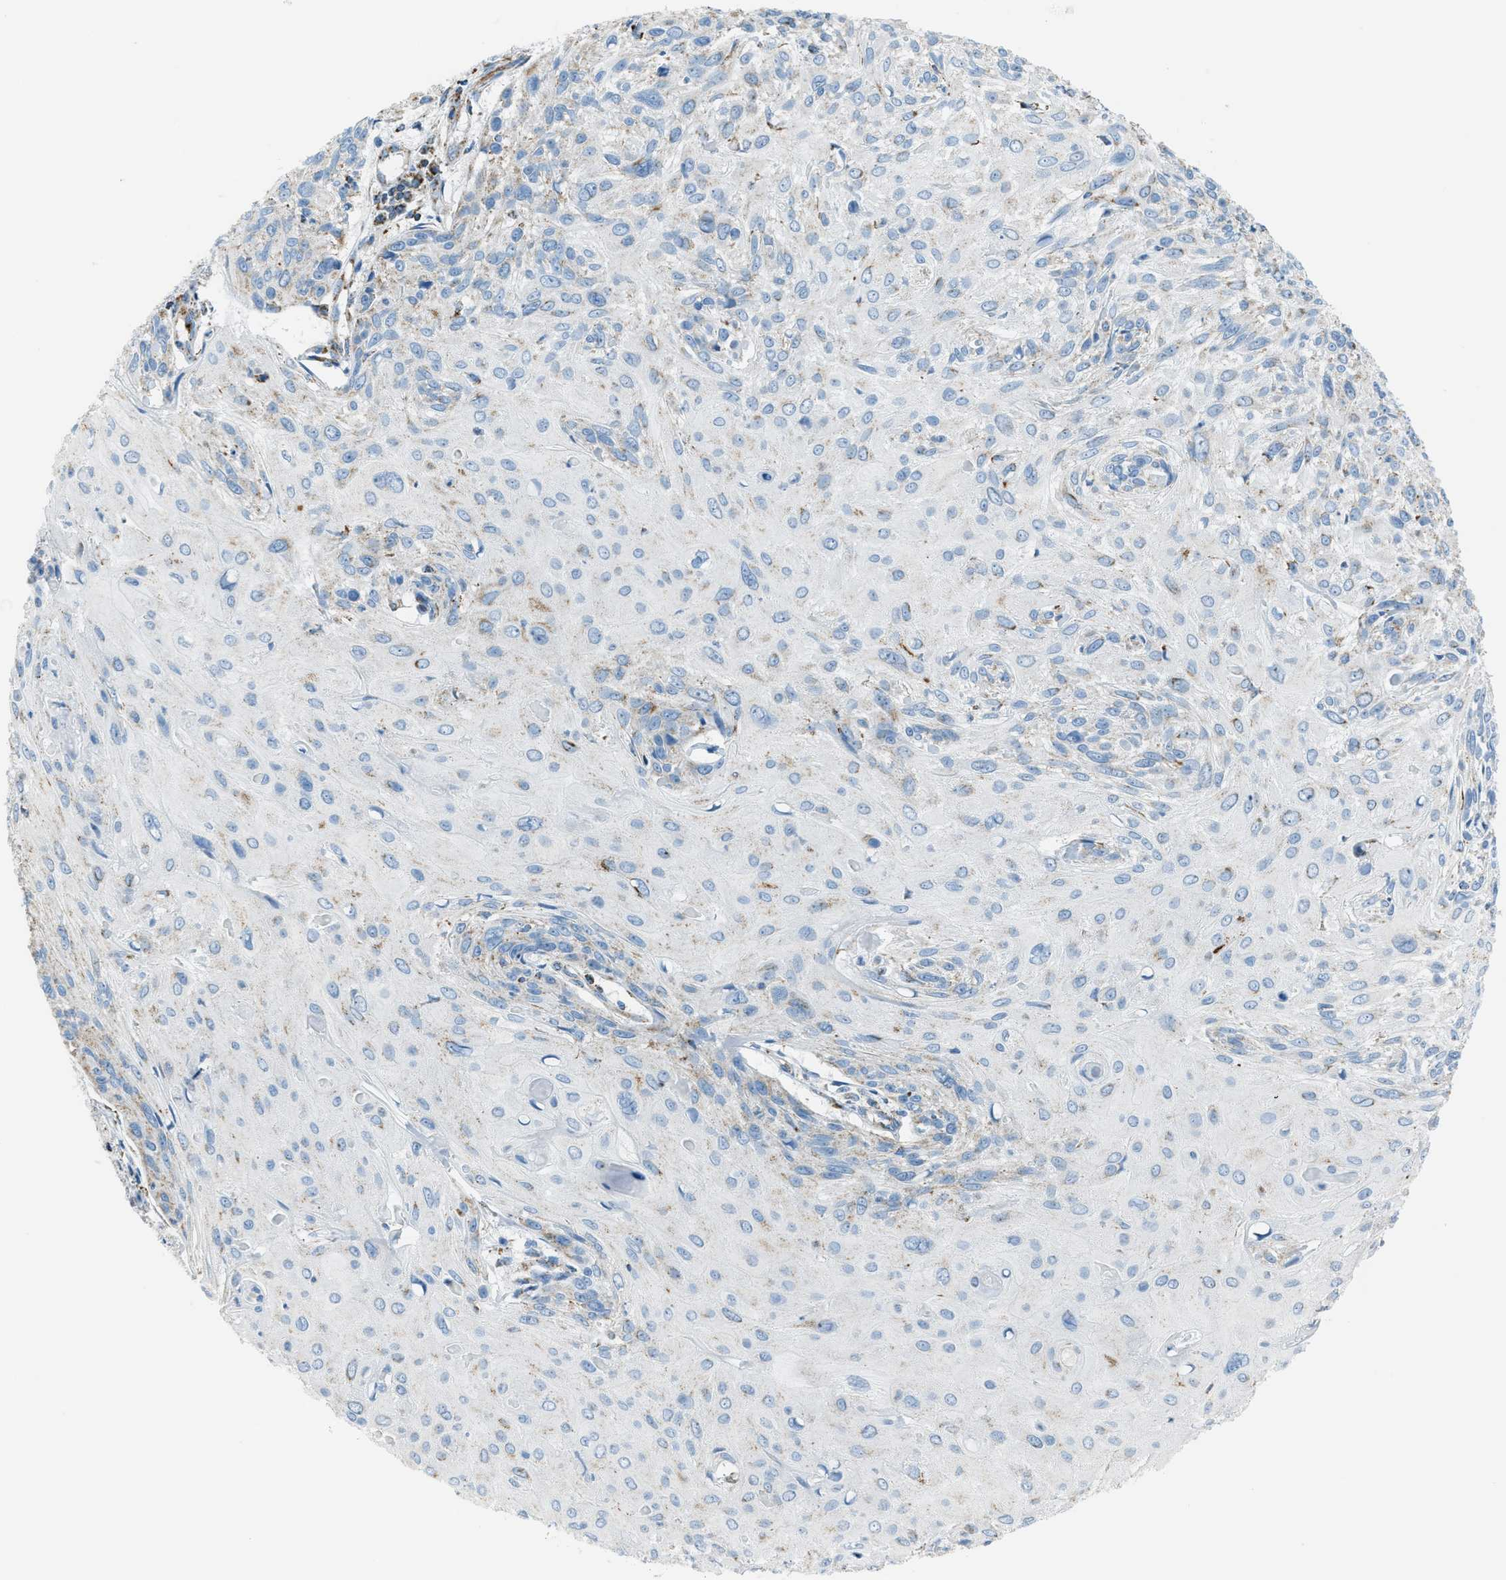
{"staining": {"intensity": "weak", "quantity": "<25%", "location": "cytoplasmic/membranous"}, "tissue": "cervical cancer", "cell_type": "Tumor cells", "image_type": "cancer", "snomed": [{"axis": "morphology", "description": "Squamous cell carcinoma, NOS"}, {"axis": "topography", "description": "Cervix"}], "caption": "Immunohistochemistry histopathology image of neoplastic tissue: human cervical squamous cell carcinoma stained with DAB (3,3'-diaminobenzidine) displays no significant protein expression in tumor cells.", "gene": "MDH2", "patient": {"sex": "female", "age": 51}}